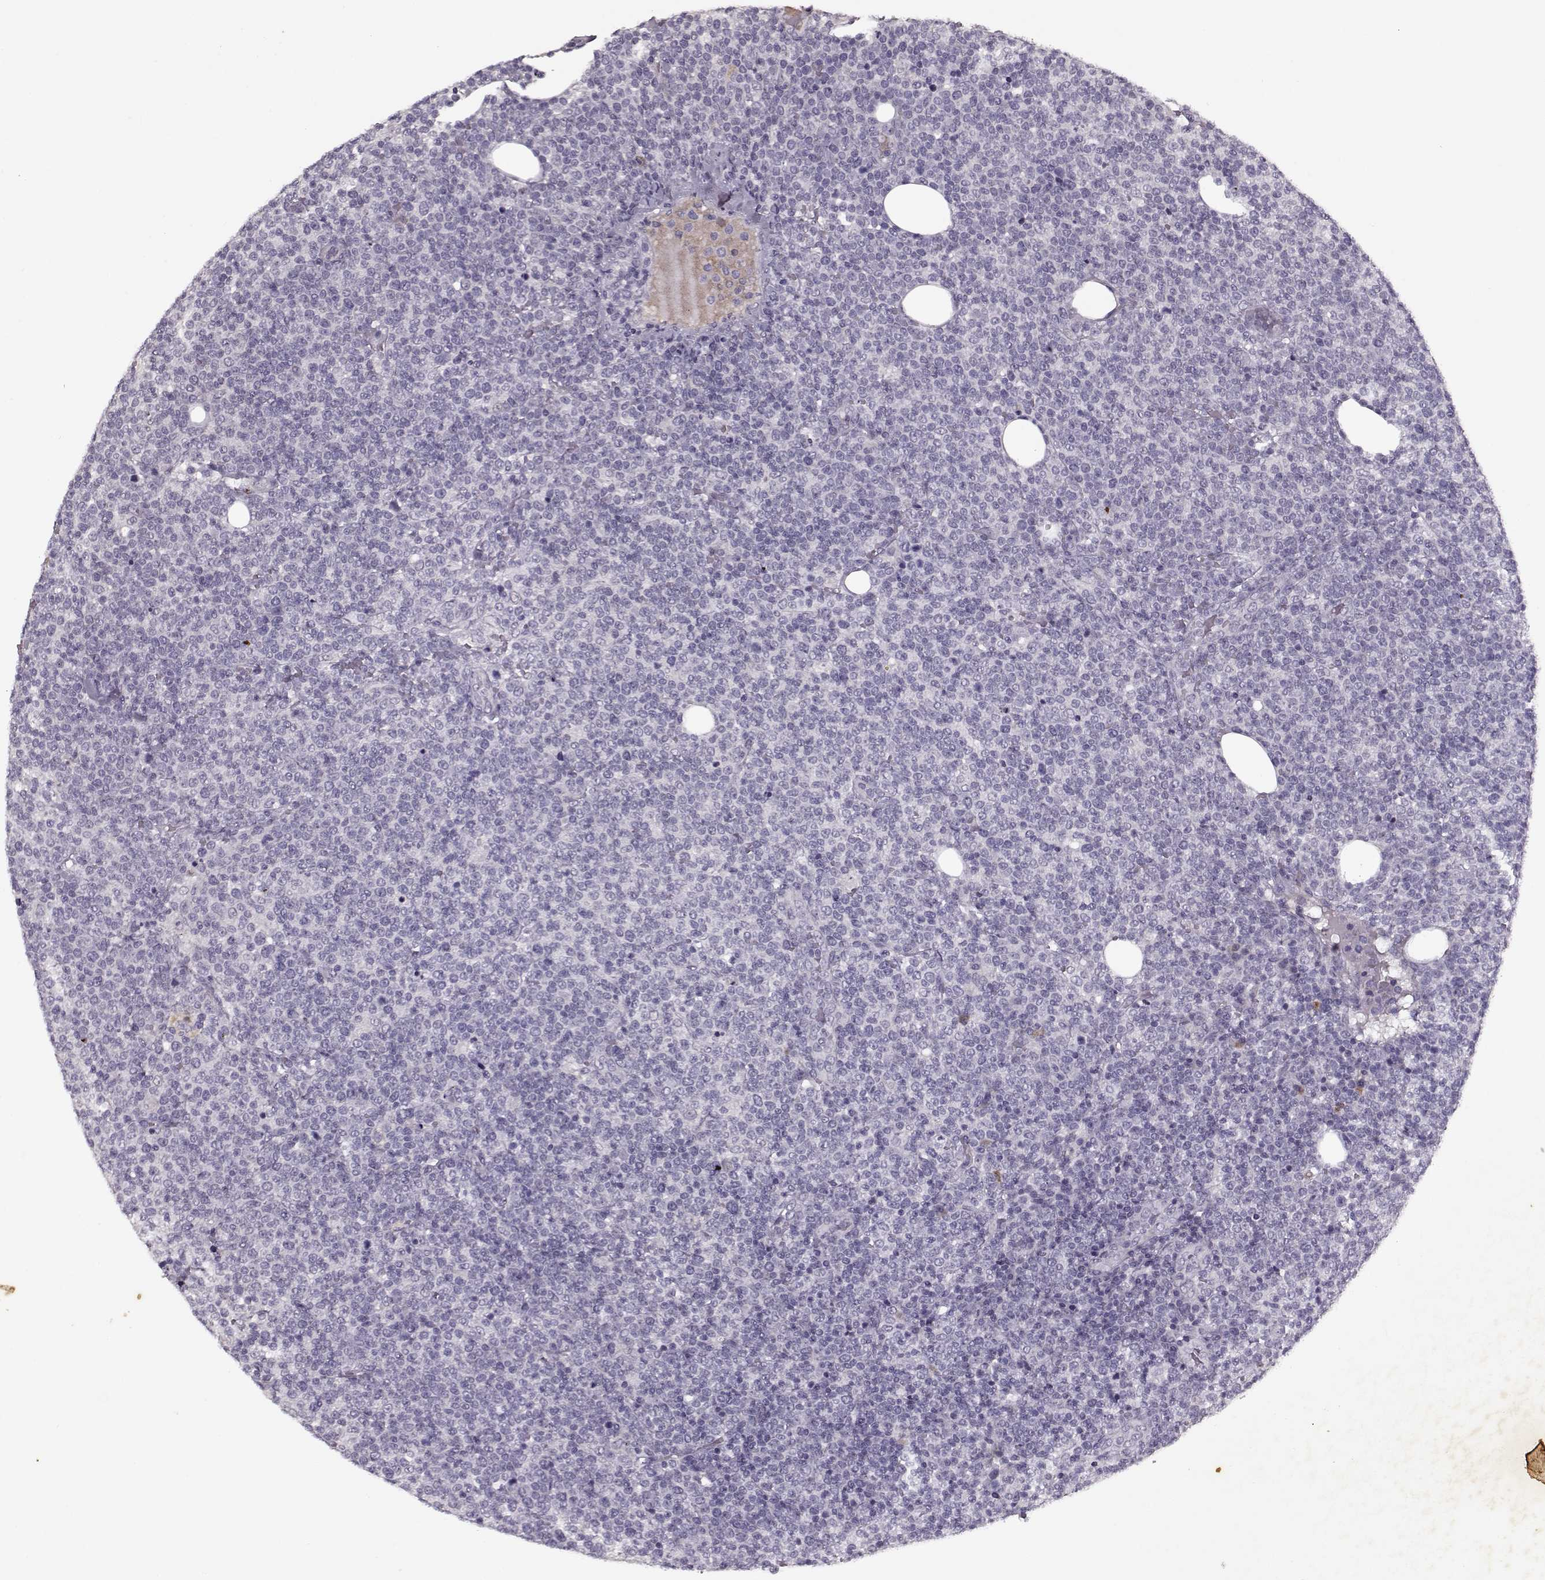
{"staining": {"intensity": "negative", "quantity": "none", "location": "none"}, "tissue": "lymphoma", "cell_type": "Tumor cells", "image_type": "cancer", "snomed": [{"axis": "morphology", "description": "Malignant lymphoma, non-Hodgkin's type, High grade"}, {"axis": "topography", "description": "Lymph node"}], "caption": "Lymphoma stained for a protein using immunohistochemistry displays no expression tumor cells.", "gene": "KRT9", "patient": {"sex": "male", "age": 61}}